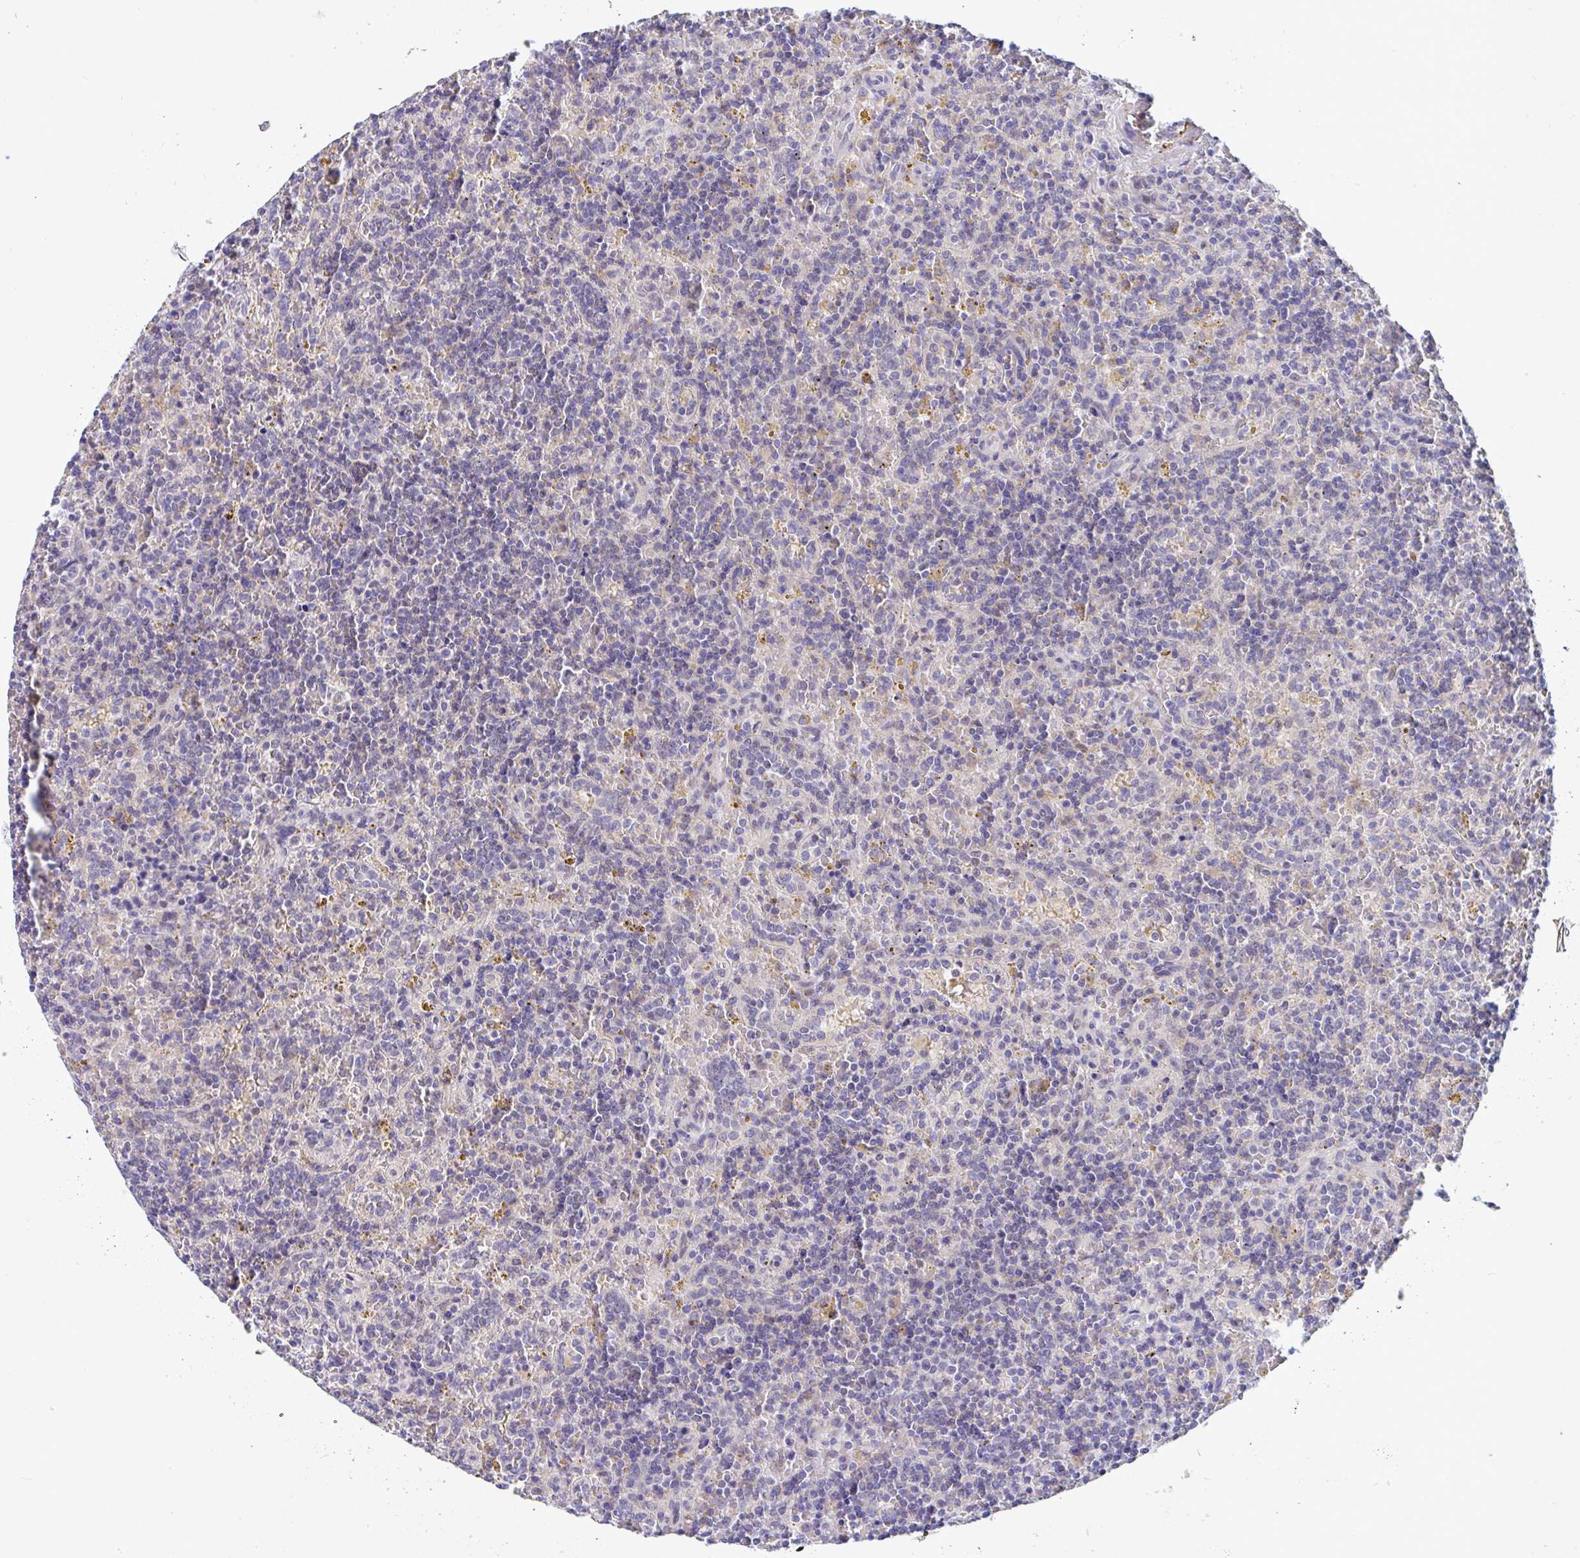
{"staining": {"intensity": "negative", "quantity": "none", "location": "none"}, "tissue": "lymphoma", "cell_type": "Tumor cells", "image_type": "cancer", "snomed": [{"axis": "morphology", "description": "Malignant lymphoma, non-Hodgkin's type, Low grade"}, {"axis": "topography", "description": "Spleen"}], "caption": "This is a image of immunohistochemistry staining of lymphoma, which shows no positivity in tumor cells.", "gene": "IL37", "patient": {"sex": "male", "age": 67}}